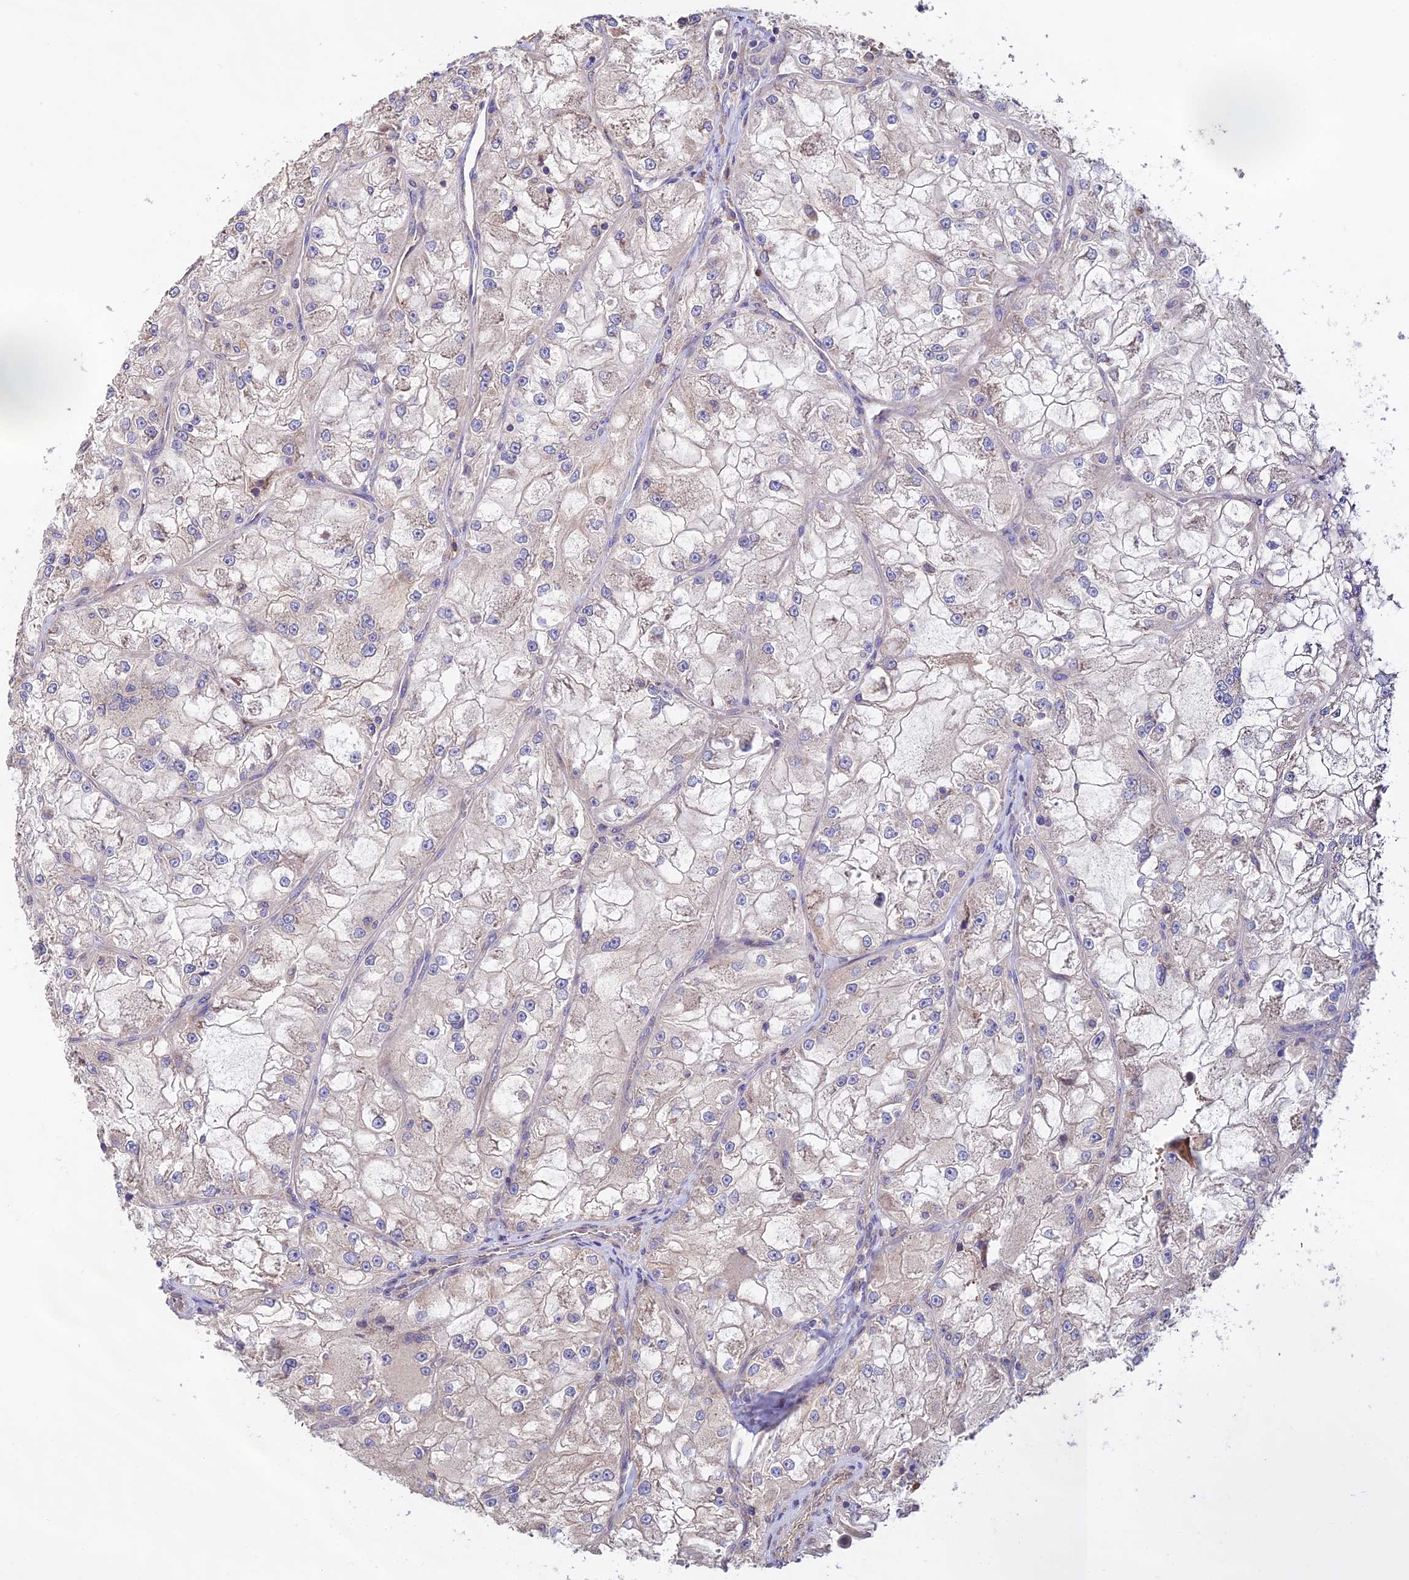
{"staining": {"intensity": "negative", "quantity": "none", "location": "none"}, "tissue": "renal cancer", "cell_type": "Tumor cells", "image_type": "cancer", "snomed": [{"axis": "morphology", "description": "Adenocarcinoma, NOS"}, {"axis": "topography", "description": "Kidney"}], "caption": "This is an IHC histopathology image of renal cancer (adenocarcinoma). There is no expression in tumor cells.", "gene": "EMC3", "patient": {"sex": "female", "age": 72}}